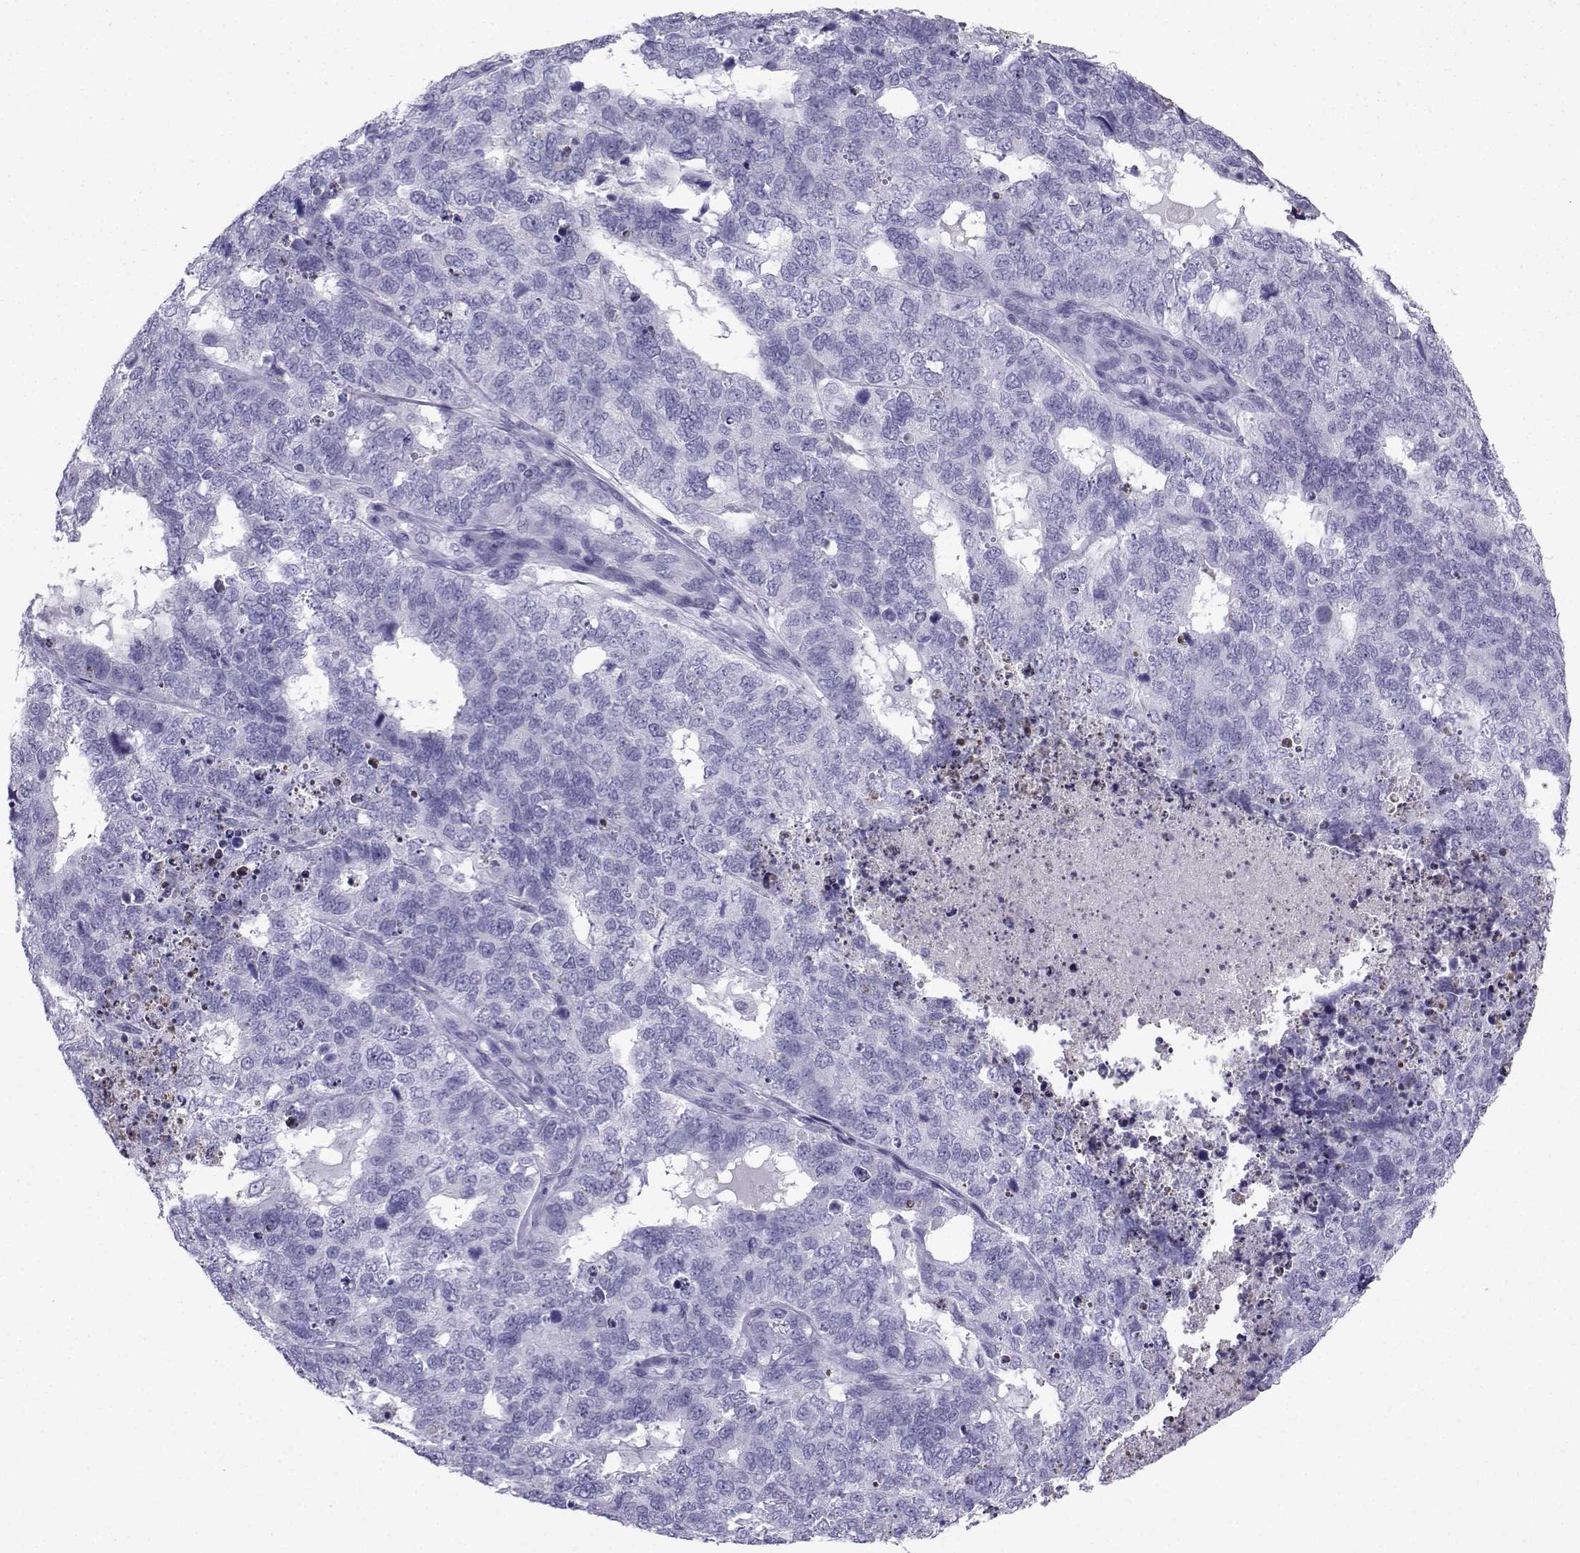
{"staining": {"intensity": "negative", "quantity": "none", "location": "none"}, "tissue": "cervical cancer", "cell_type": "Tumor cells", "image_type": "cancer", "snomed": [{"axis": "morphology", "description": "Squamous cell carcinoma, NOS"}, {"axis": "topography", "description": "Cervix"}], "caption": "There is no significant staining in tumor cells of squamous cell carcinoma (cervical).", "gene": "SLC18A2", "patient": {"sex": "female", "age": 63}}